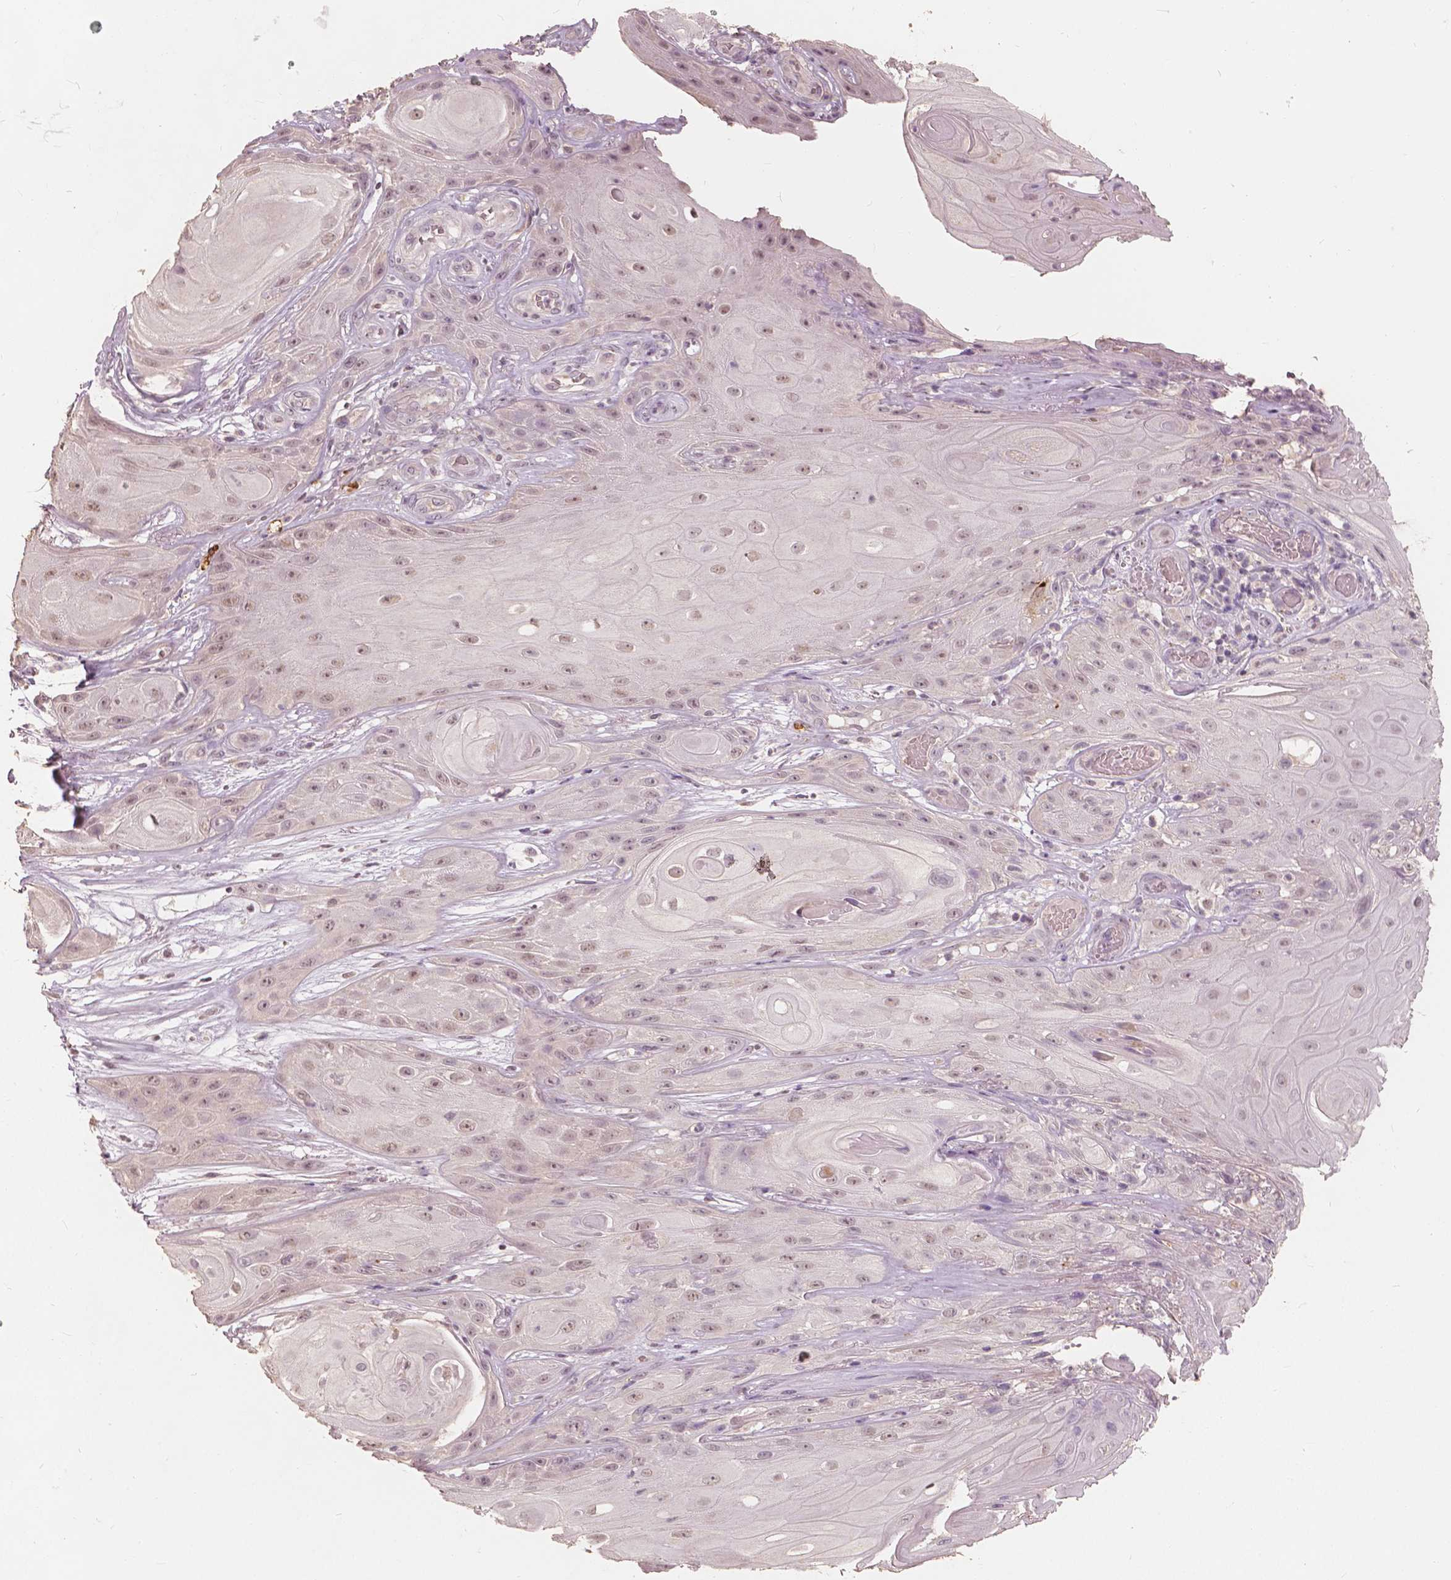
{"staining": {"intensity": "weak", "quantity": ">75%", "location": "nuclear"}, "tissue": "skin cancer", "cell_type": "Tumor cells", "image_type": "cancer", "snomed": [{"axis": "morphology", "description": "Squamous cell carcinoma, NOS"}, {"axis": "topography", "description": "Skin"}], "caption": "Human squamous cell carcinoma (skin) stained with a protein marker demonstrates weak staining in tumor cells.", "gene": "SAT2", "patient": {"sex": "male", "age": 62}}